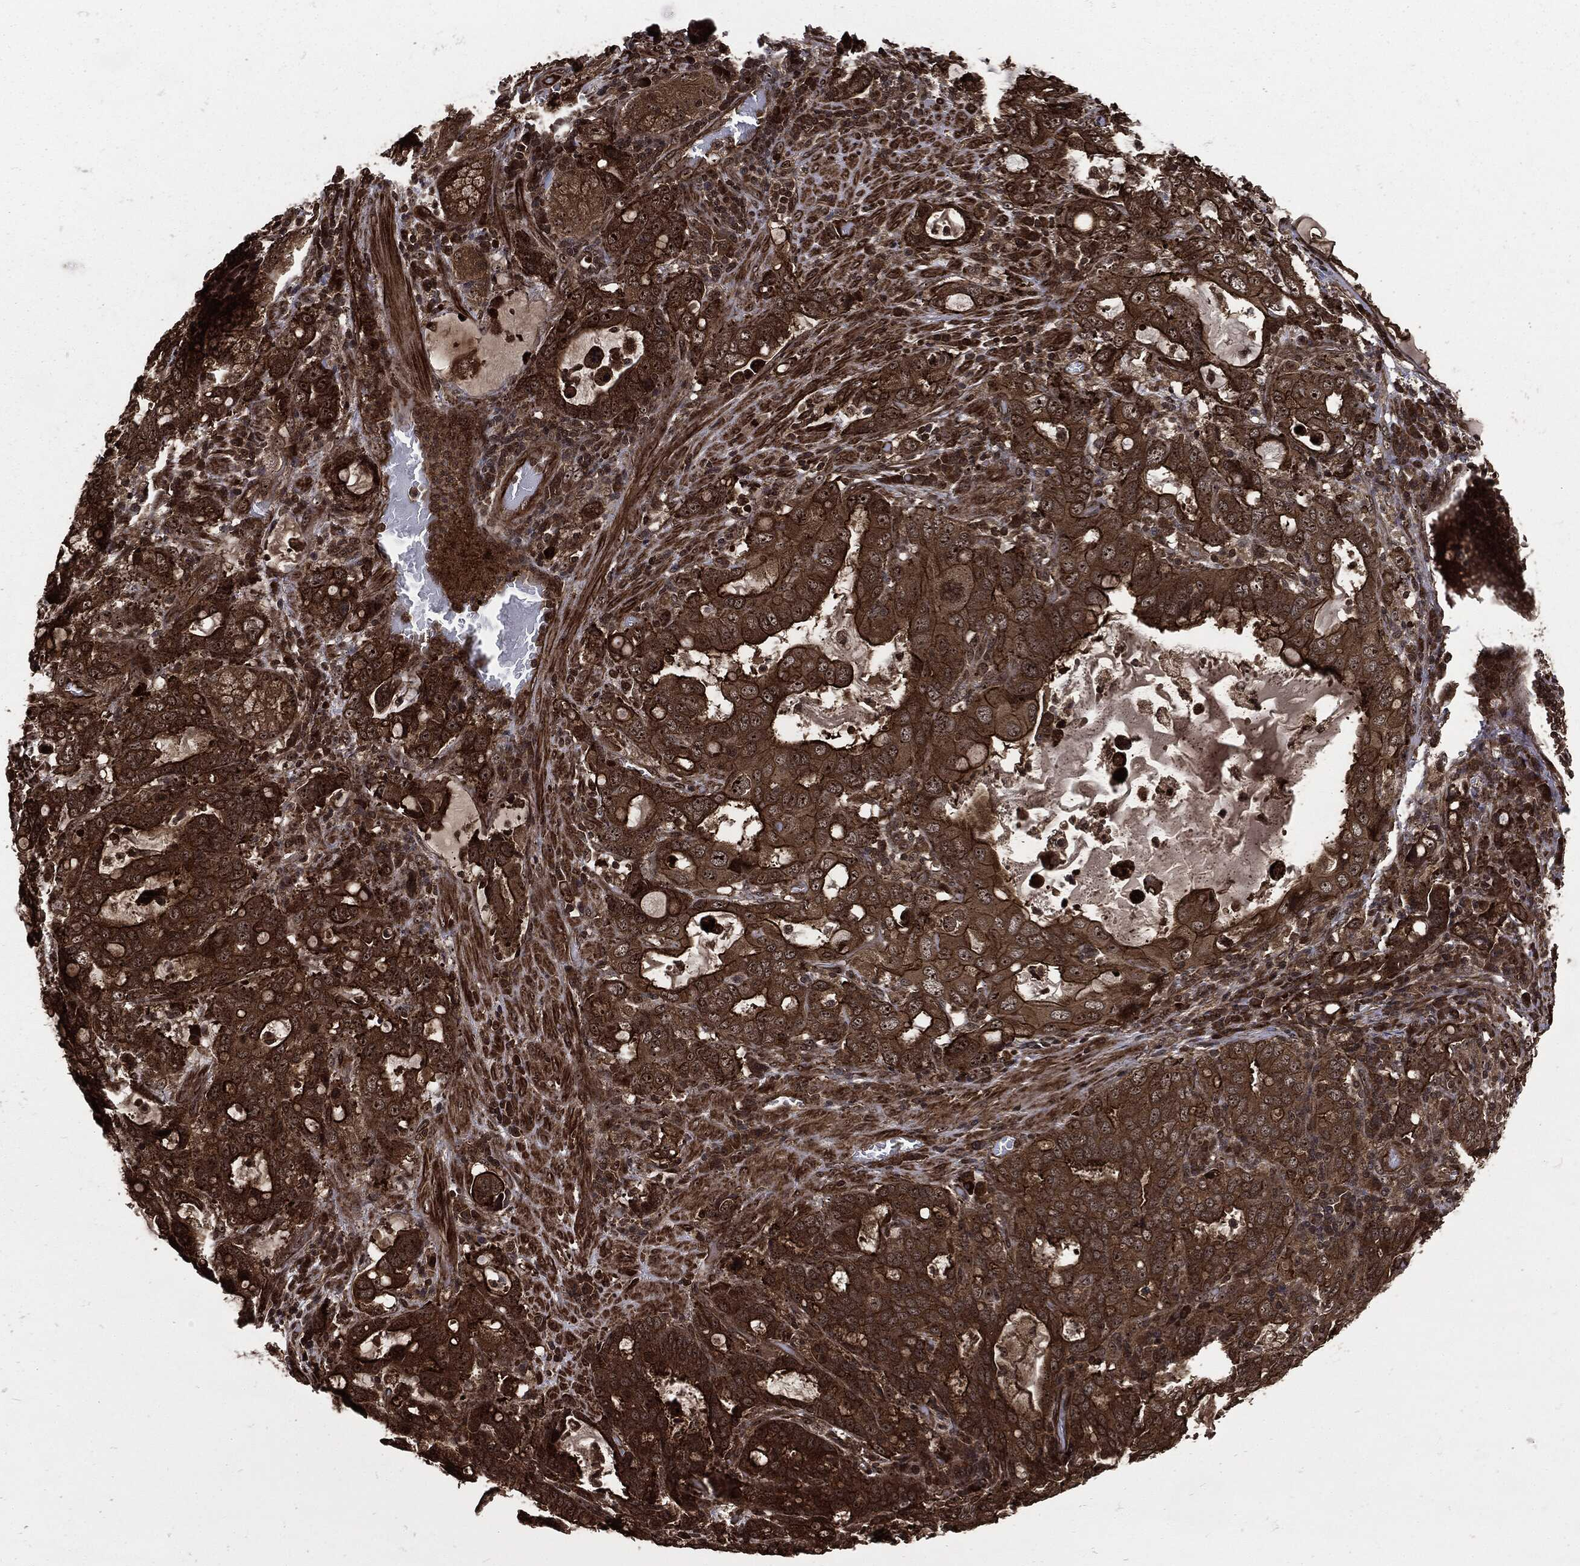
{"staining": {"intensity": "strong", "quantity": ">75%", "location": "cytoplasmic/membranous,nuclear"}, "tissue": "stomach cancer", "cell_type": "Tumor cells", "image_type": "cancer", "snomed": [{"axis": "morphology", "description": "Adenocarcinoma, NOS"}, {"axis": "topography", "description": "Stomach, upper"}, {"axis": "topography", "description": "Stomach"}], "caption": "Strong cytoplasmic/membranous and nuclear positivity for a protein is seen in about >75% of tumor cells of adenocarcinoma (stomach) using immunohistochemistry.", "gene": "CARD6", "patient": {"sex": "male", "age": 62}}